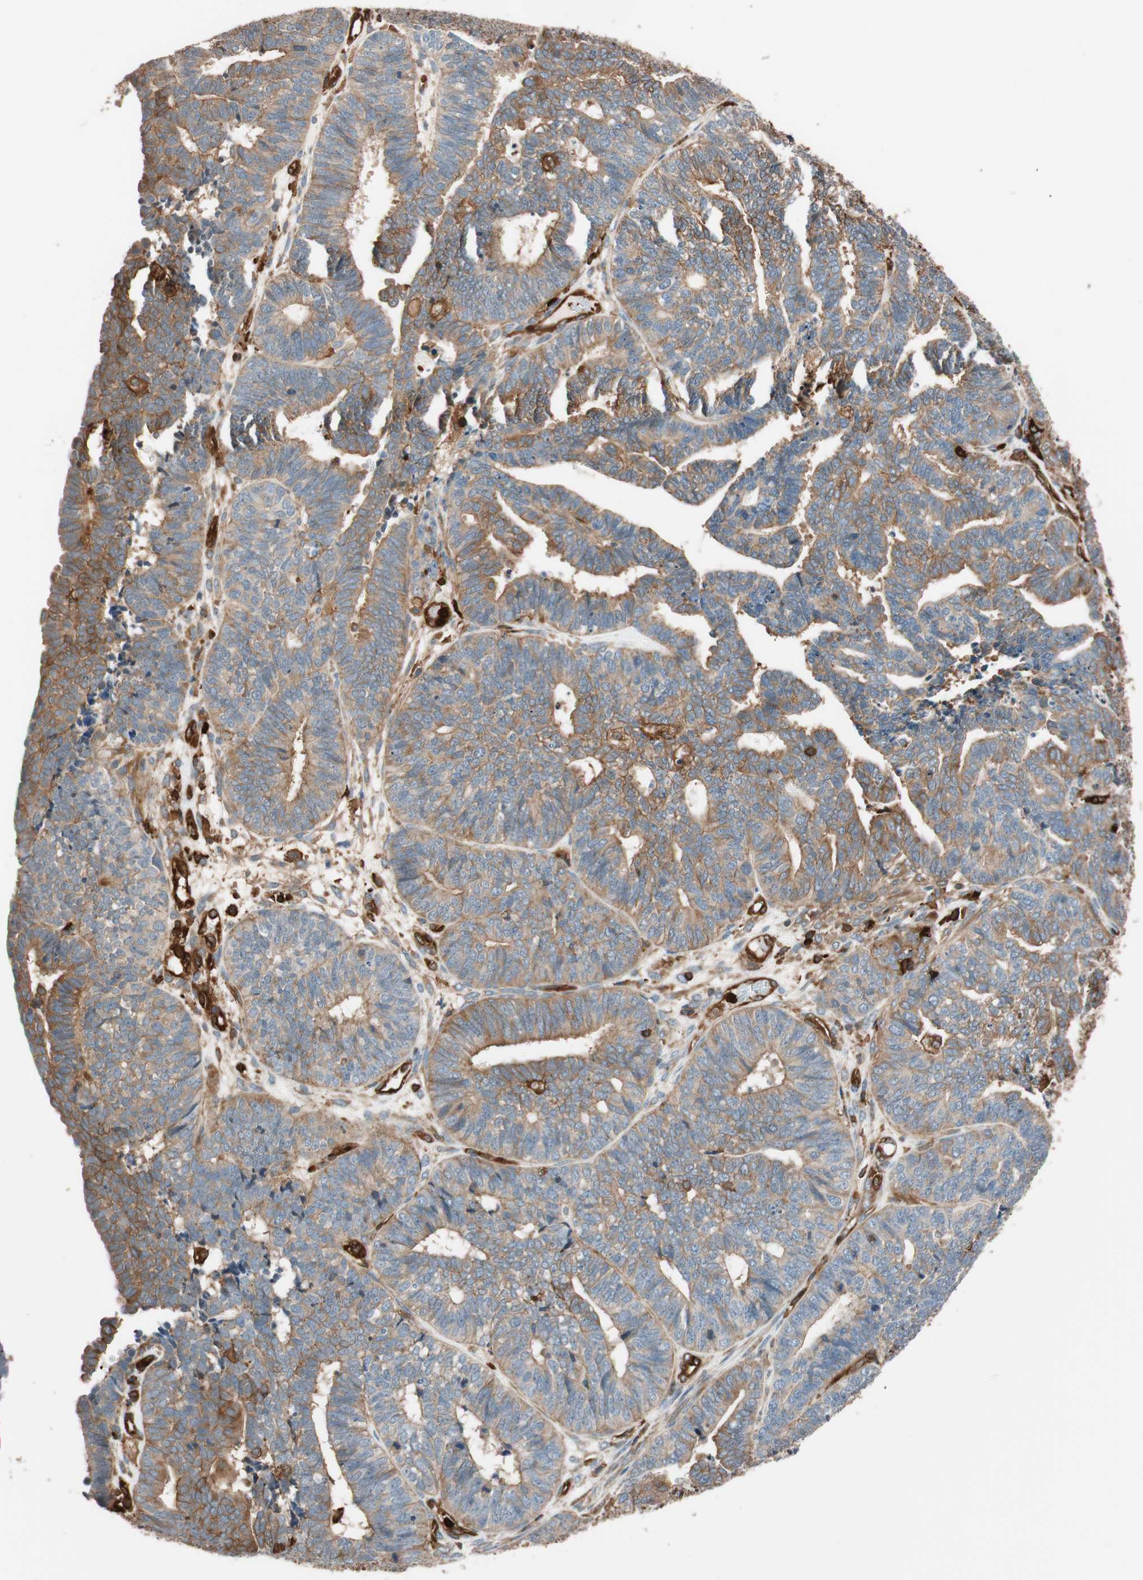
{"staining": {"intensity": "moderate", "quantity": ">75%", "location": "cytoplasmic/membranous"}, "tissue": "endometrial cancer", "cell_type": "Tumor cells", "image_type": "cancer", "snomed": [{"axis": "morphology", "description": "Adenocarcinoma, NOS"}, {"axis": "topography", "description": "Endometrium"}], "caption": "Immunohistochemistry micrograph of neoplastic tissue: endometrial cancer stained using immunohistochemistry (IHC) shows medium levels of moderate protein expression localized specifically in the cytoplasmic/membranous of tumor cells, appearing as a cytoplasmic/membranous brown color.", "gene": "VASP", "patient": {"sex": "female", "age": 70}}